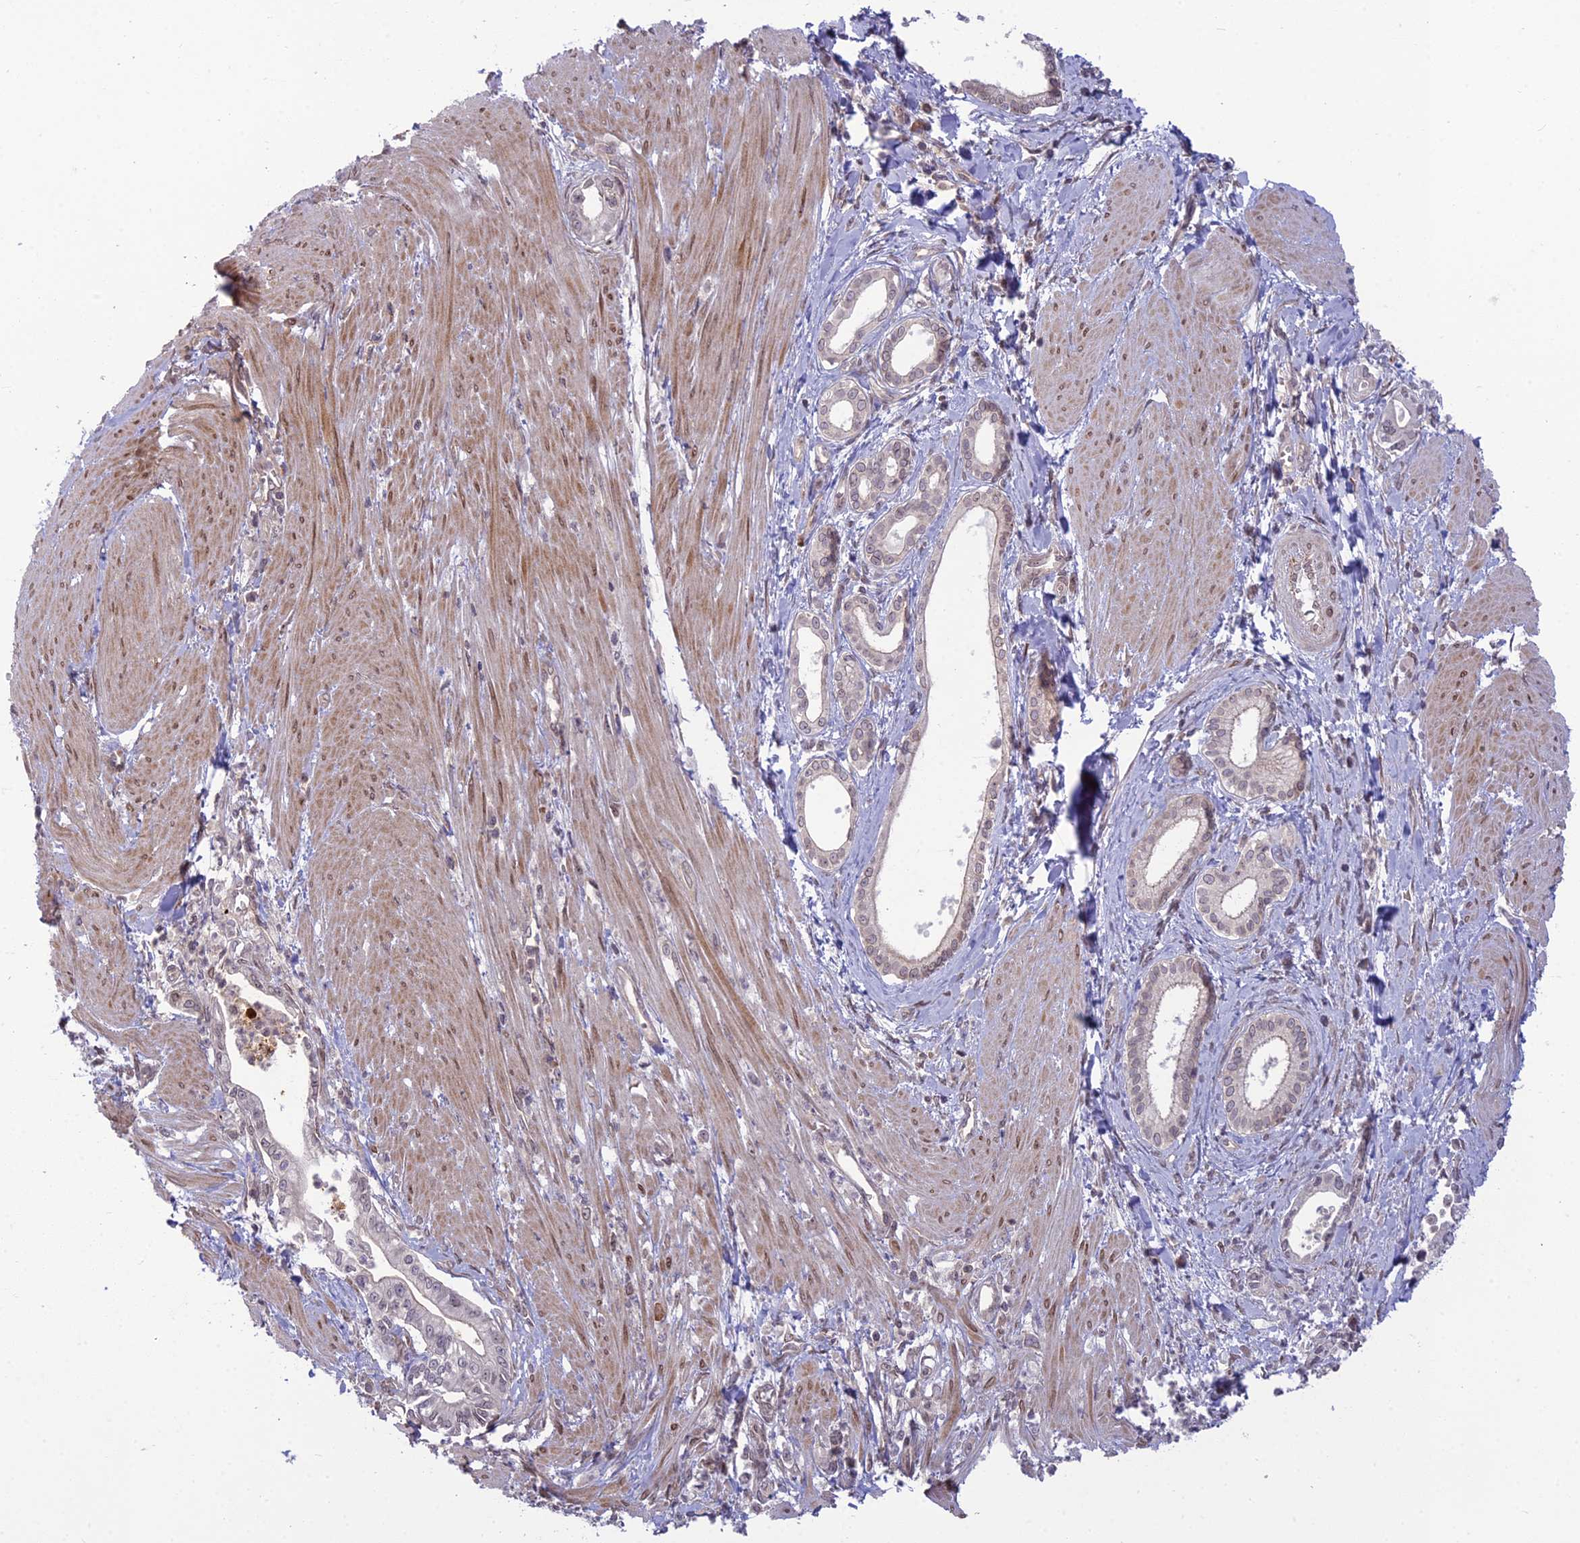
{"staining": {"intensity": "negative", "quantity": "none", "location": "none"}, "tissue": "pancreatic cancer", "cell_type": "Tumor cells", "image_type": "cancer", "snomed": [{"axis": "morphology", "description": "Adenocarcinoma, NOS"}, {"axis": "topography", "description": "Pancreas"}], "caption": "DAB immunohistochemical staining of human pancreatic cancer (adenocarcinoma) shows no significant expression in tumor cells.", "gene": "DTX2", "patient": {"sex": "male", "age": 78}}